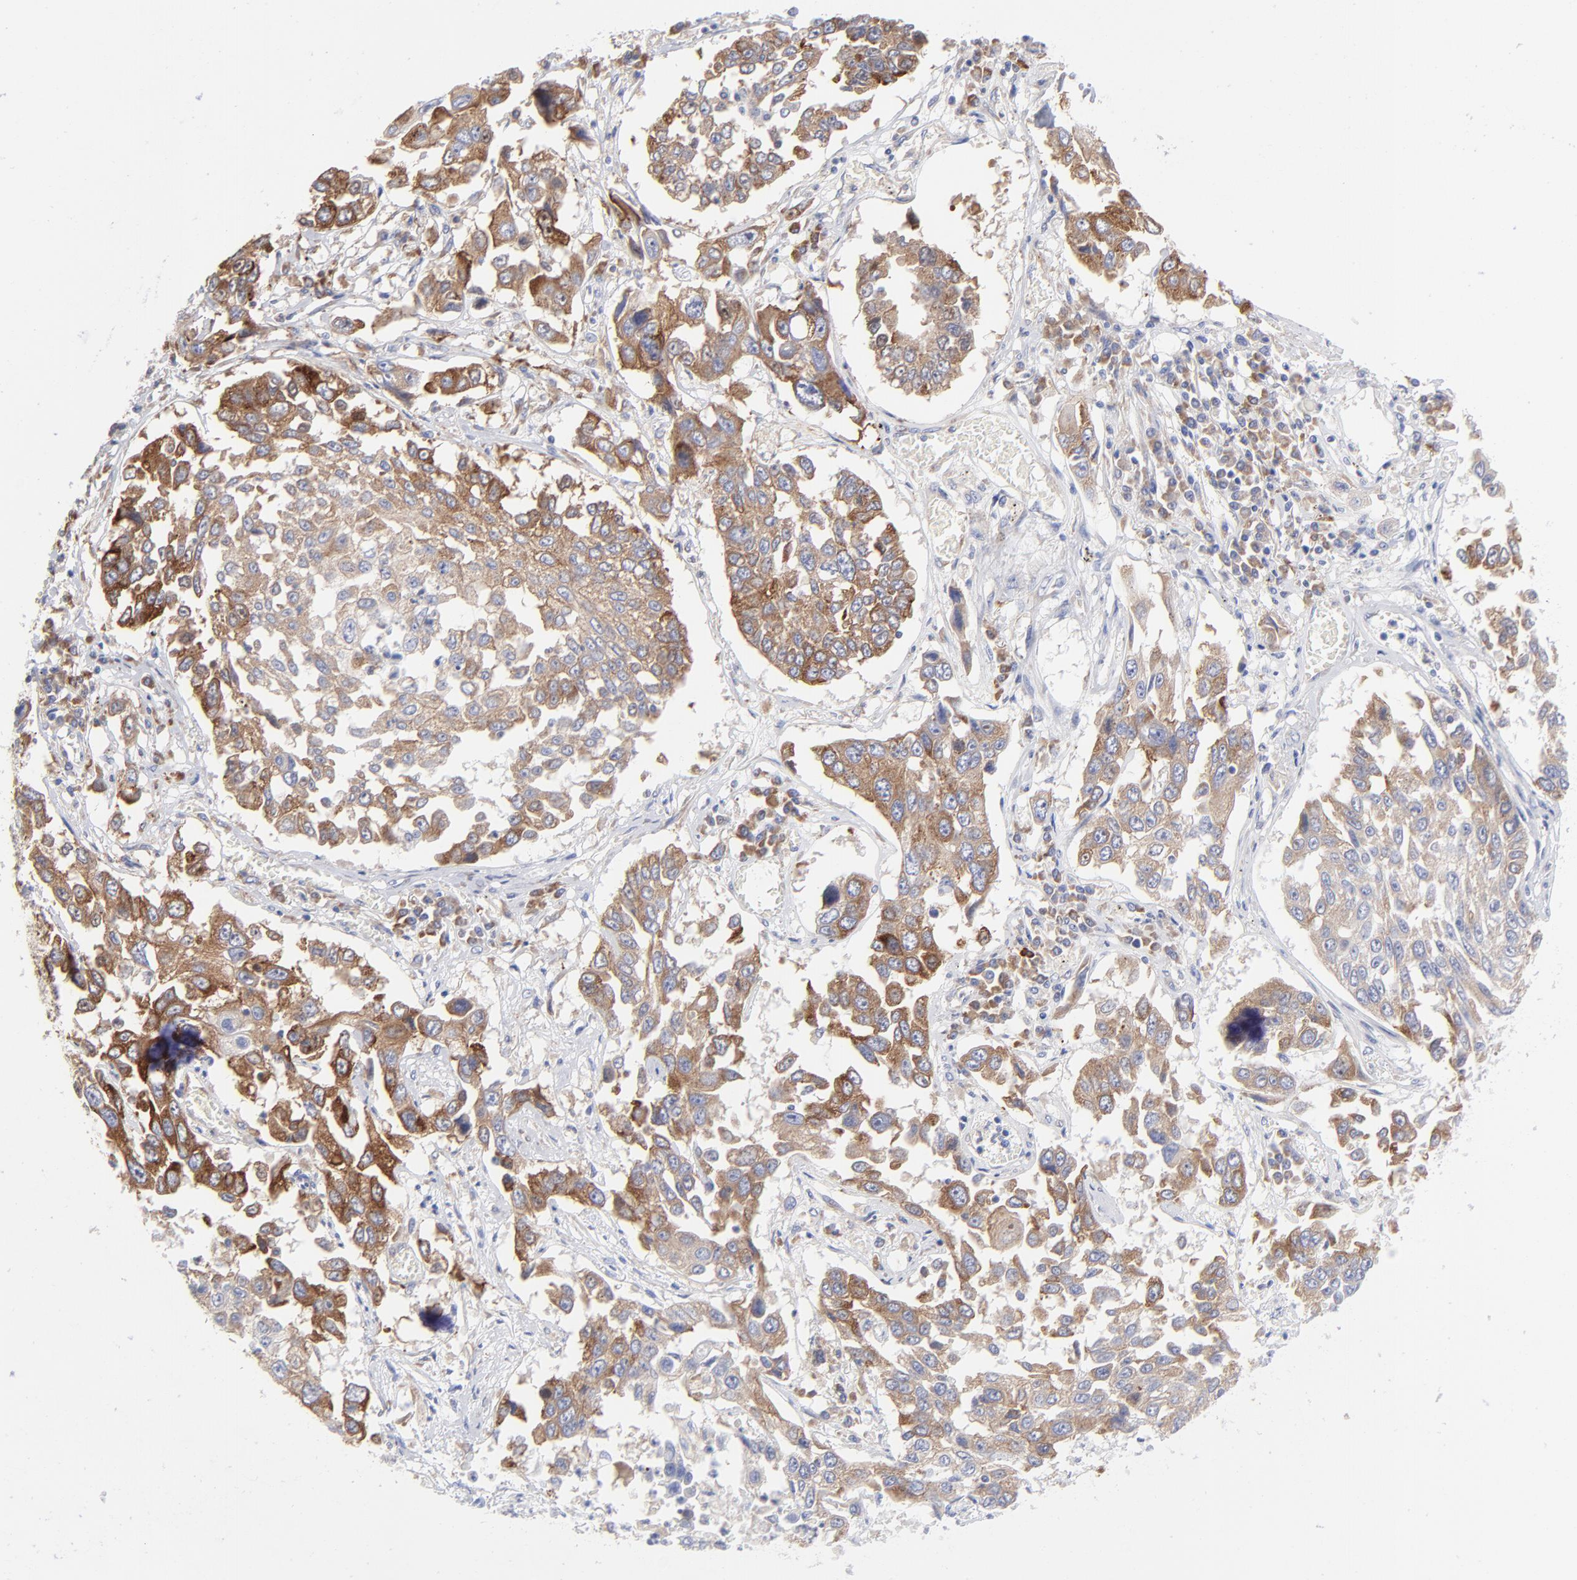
{"staining": {"intensity": "strong", "quantity": ">75%", "location": "cytoplasmic/membranous"}, "tissue": "lung cancer", "cell_type": "Tumor cells", "image_type": "cancer", "snomed": [{"axis": "morphology", "description": "Squamous cell carcinoma, NOS"}, {"axis": "topography", "description": "Lung"}], "caption": "Lung cancer (squamous cell carcinoma) was stained to show a protein in brown. There is high levels of strong cytoplasmic/membranous positivity in approximately >75% of tumor cells. The protein is shown in brown color, while the nuclei are stained blue.", "gene": "EIF2AK2", "patient": {"sex": "male", "age": 71}}